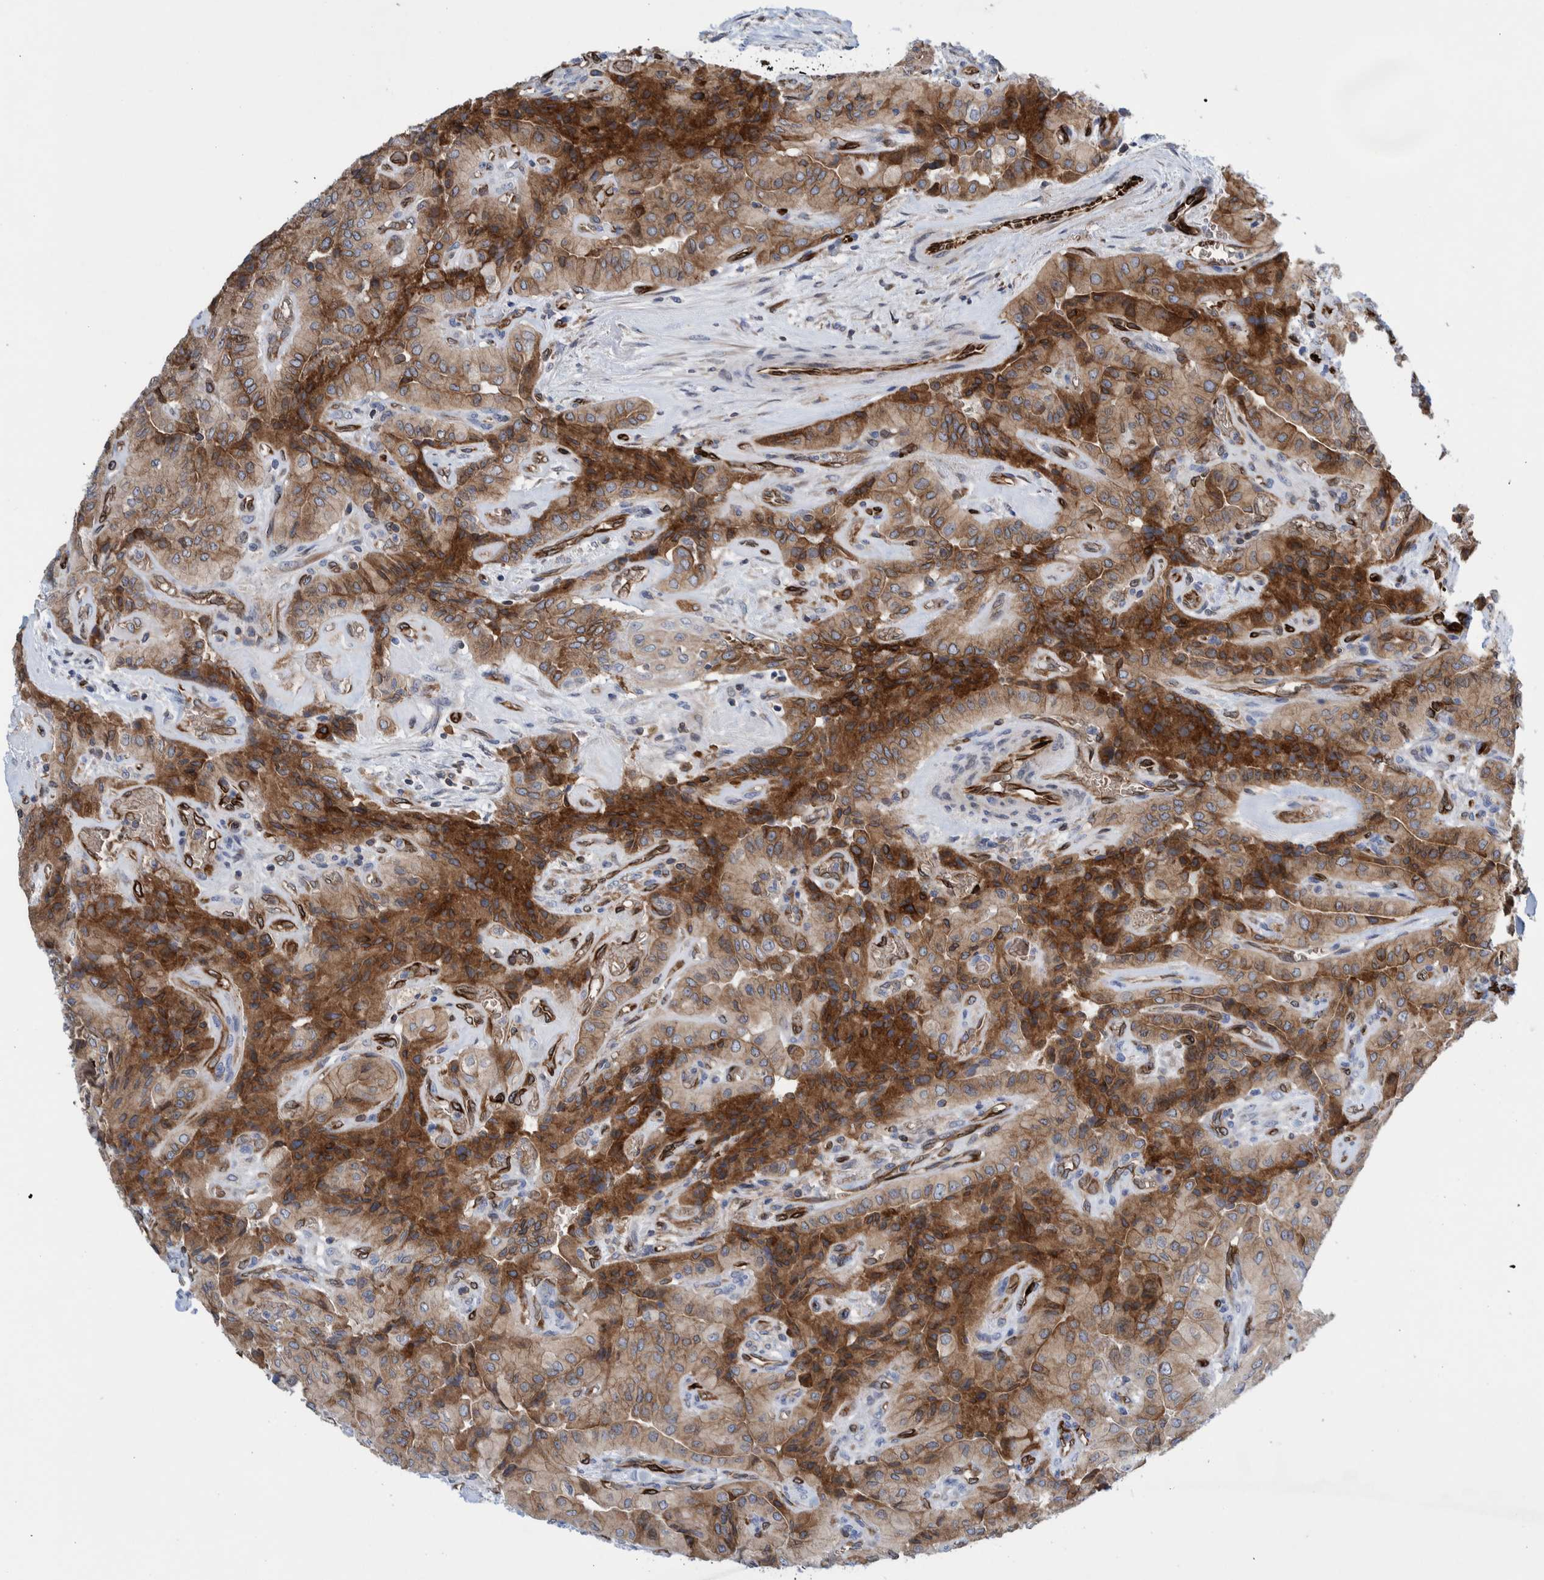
{"staining": {"intensity": "moderate", "quantity": ">75%", "location": "cytoplasmic/membranous"}, "tissue": "thyroid cancer", "cell_type": "Tumor cells", "image_type": "cancer", "snomed": [{"axis": "morphology", "description": "Papillary adenocarcinoma, NOS"}, {"axis": "topography", "description": "Thyroid gland"}], "caption": "Tumor cells exhibit medium levels of moderate cytoplasmic/membranous expression in about >75% of cells in thyroid papillary adenocarcinoma. (DAB (3,3'-diaminobenzidine) IHC, brown staining for protein, blue staining for nuclei).", "gene": "THEM6", "patient": {"sex": "female", "age": 59}}